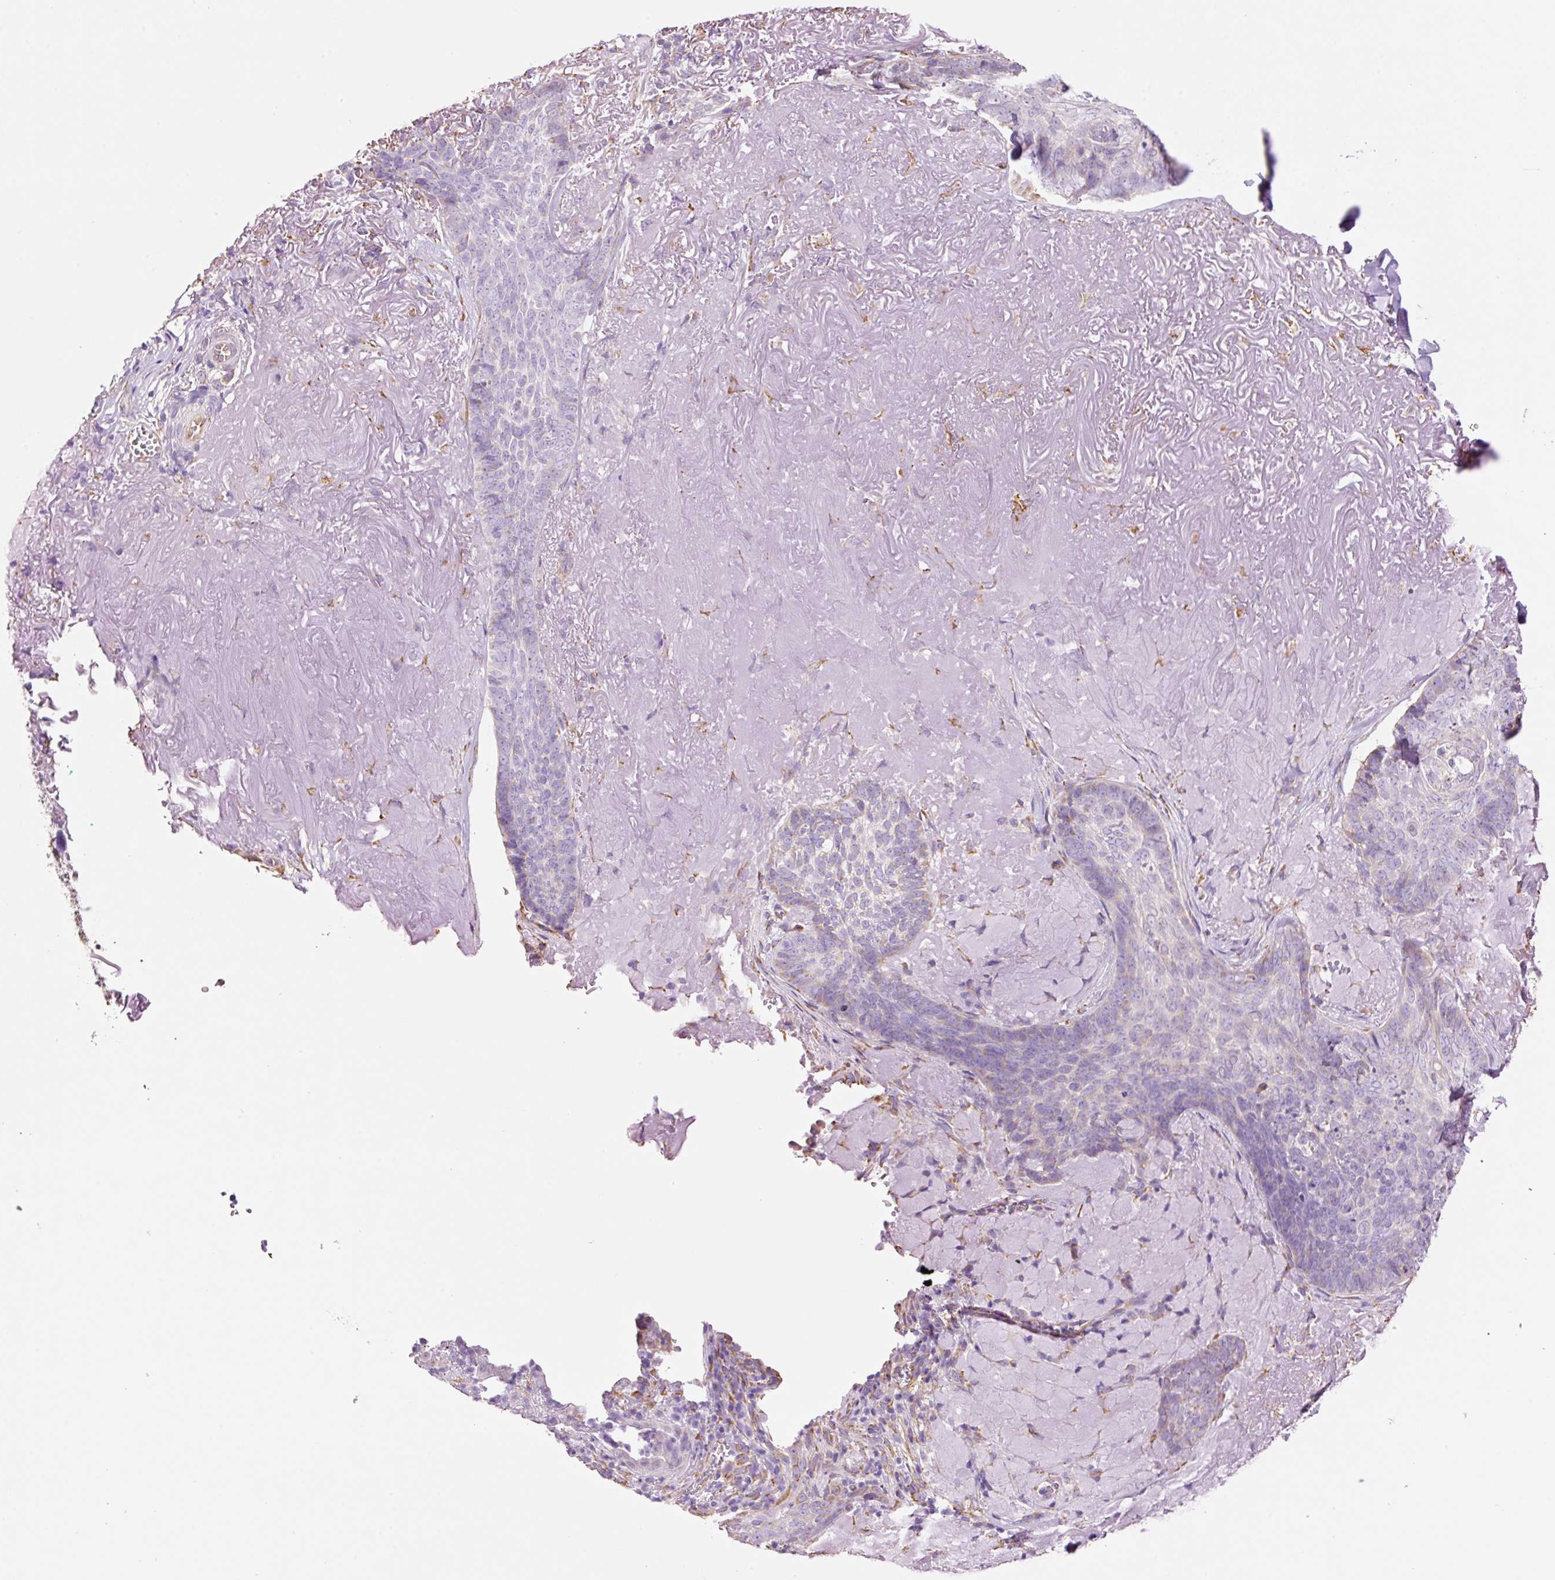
{"staining": {"intensity": "negative", "quantity": "none", "location": "none"}, "tissue": "skin cancer", "cell_type": "Tumor cells", "image_type": "cancer", "snomed": [{"axis": "morphology", "description": "Basal cell carcinoma"}, {"axis": "topography", "description": "Skin"}, {"axis": "topography", "description": "Skin of face"}], "caption": "Immunohistochemical staining of human skin basal cell carcinoma reveals no significant staining in tumor cells.", "gene": "GCG", "patient": {"sex": "female", "age": 95}}